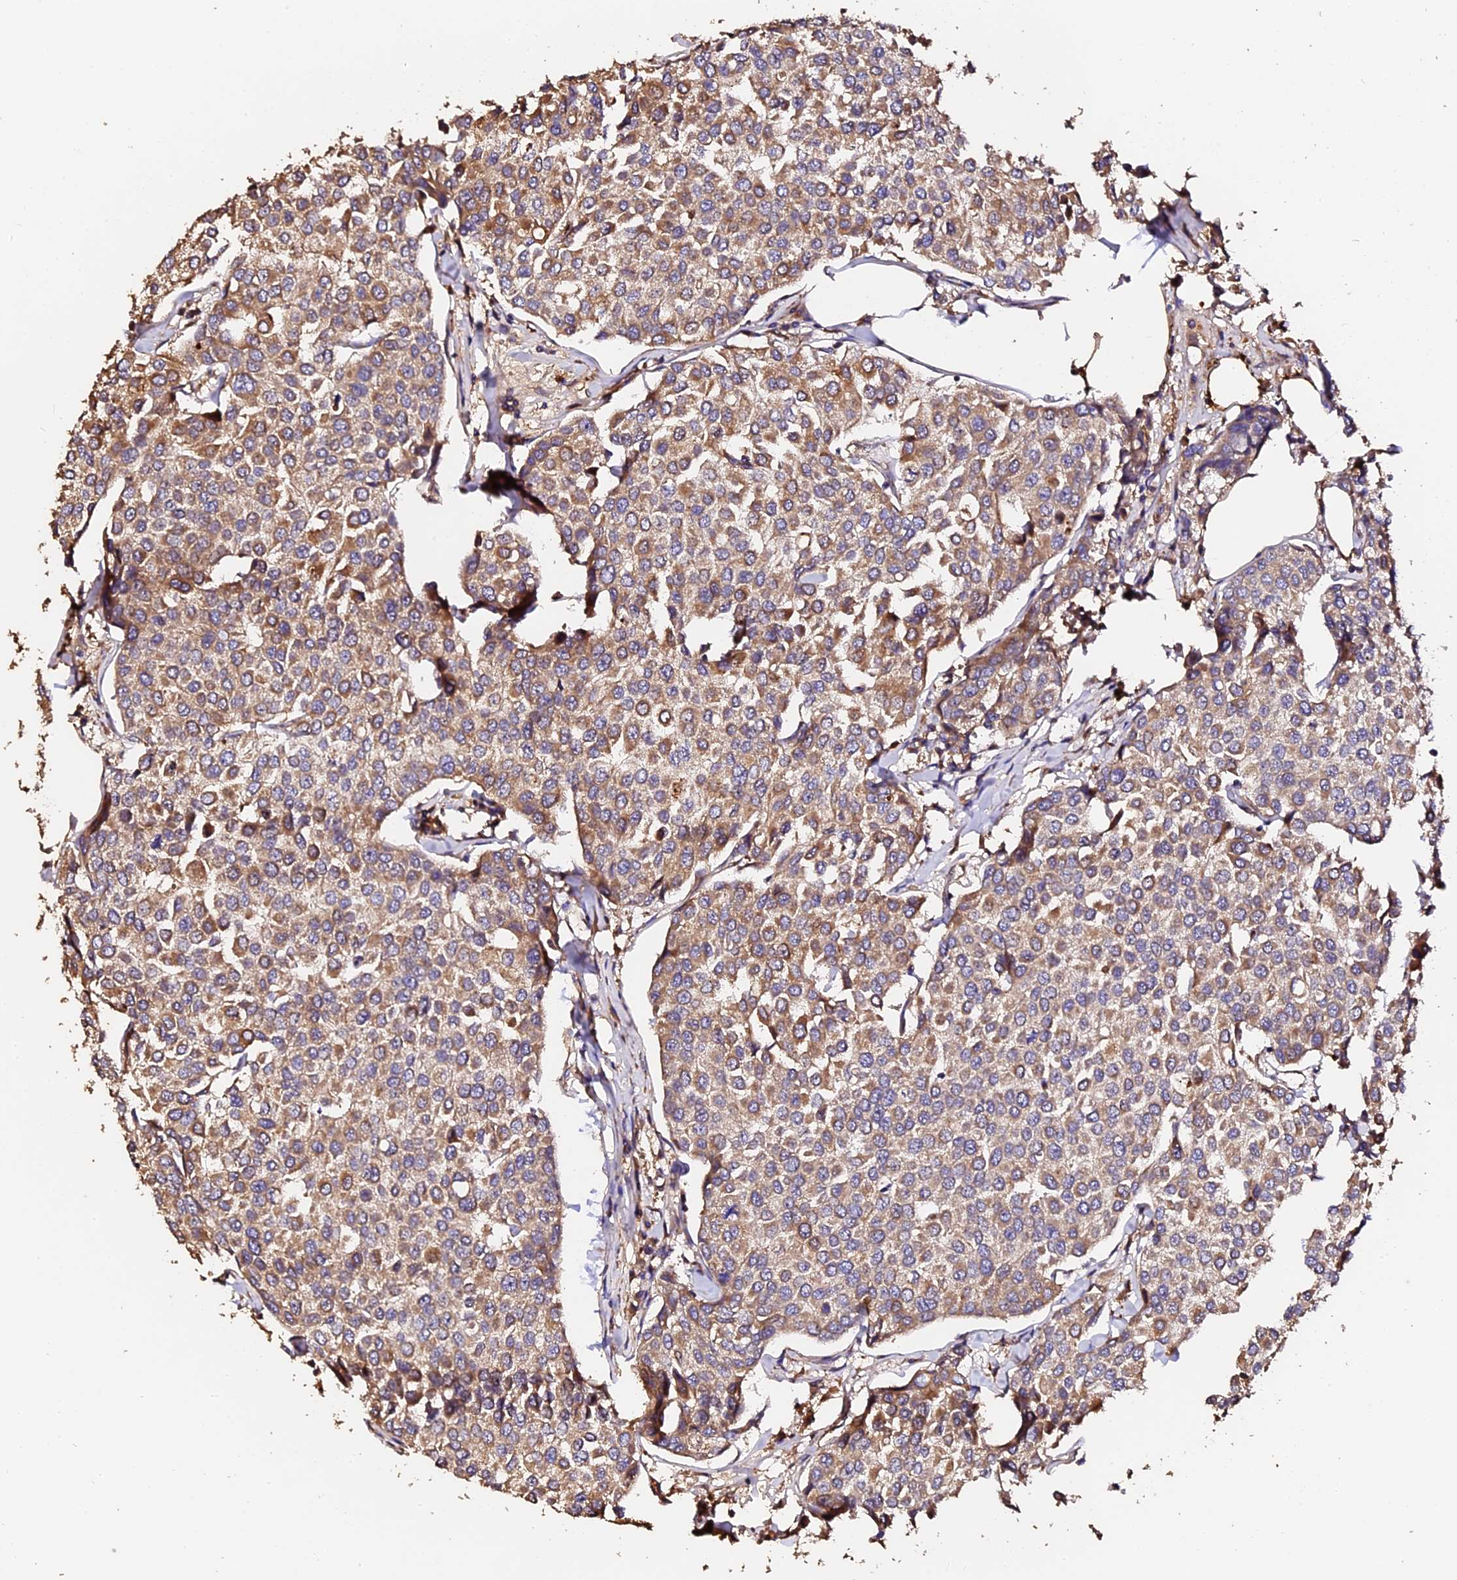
{"staining": {"intensity": "moderate", "quantity": ">75%", "location": "cytoplasmic/membranous"}, "tissue": "breast cancer", "cell_type": "Tumor cells", "image_type": "cancer", "snomed": [{"axis": "morphology", "description": "Duct carcinoma"}, {"axis": "topography", "description": "Breast"}], "caption": "Immunohistochemistry (IHC) photomicrograph of neoplastic tissue: breast cancer stained using immunohistochemistry shows medium levels of moderate protein expression localized specifically in the cytoplasmic/membranous of tumor cells, appearing as a cytoplasmic/membranous brown color.", "gene": "TDO2", "patient": {"sex": "female", "age": 55}}